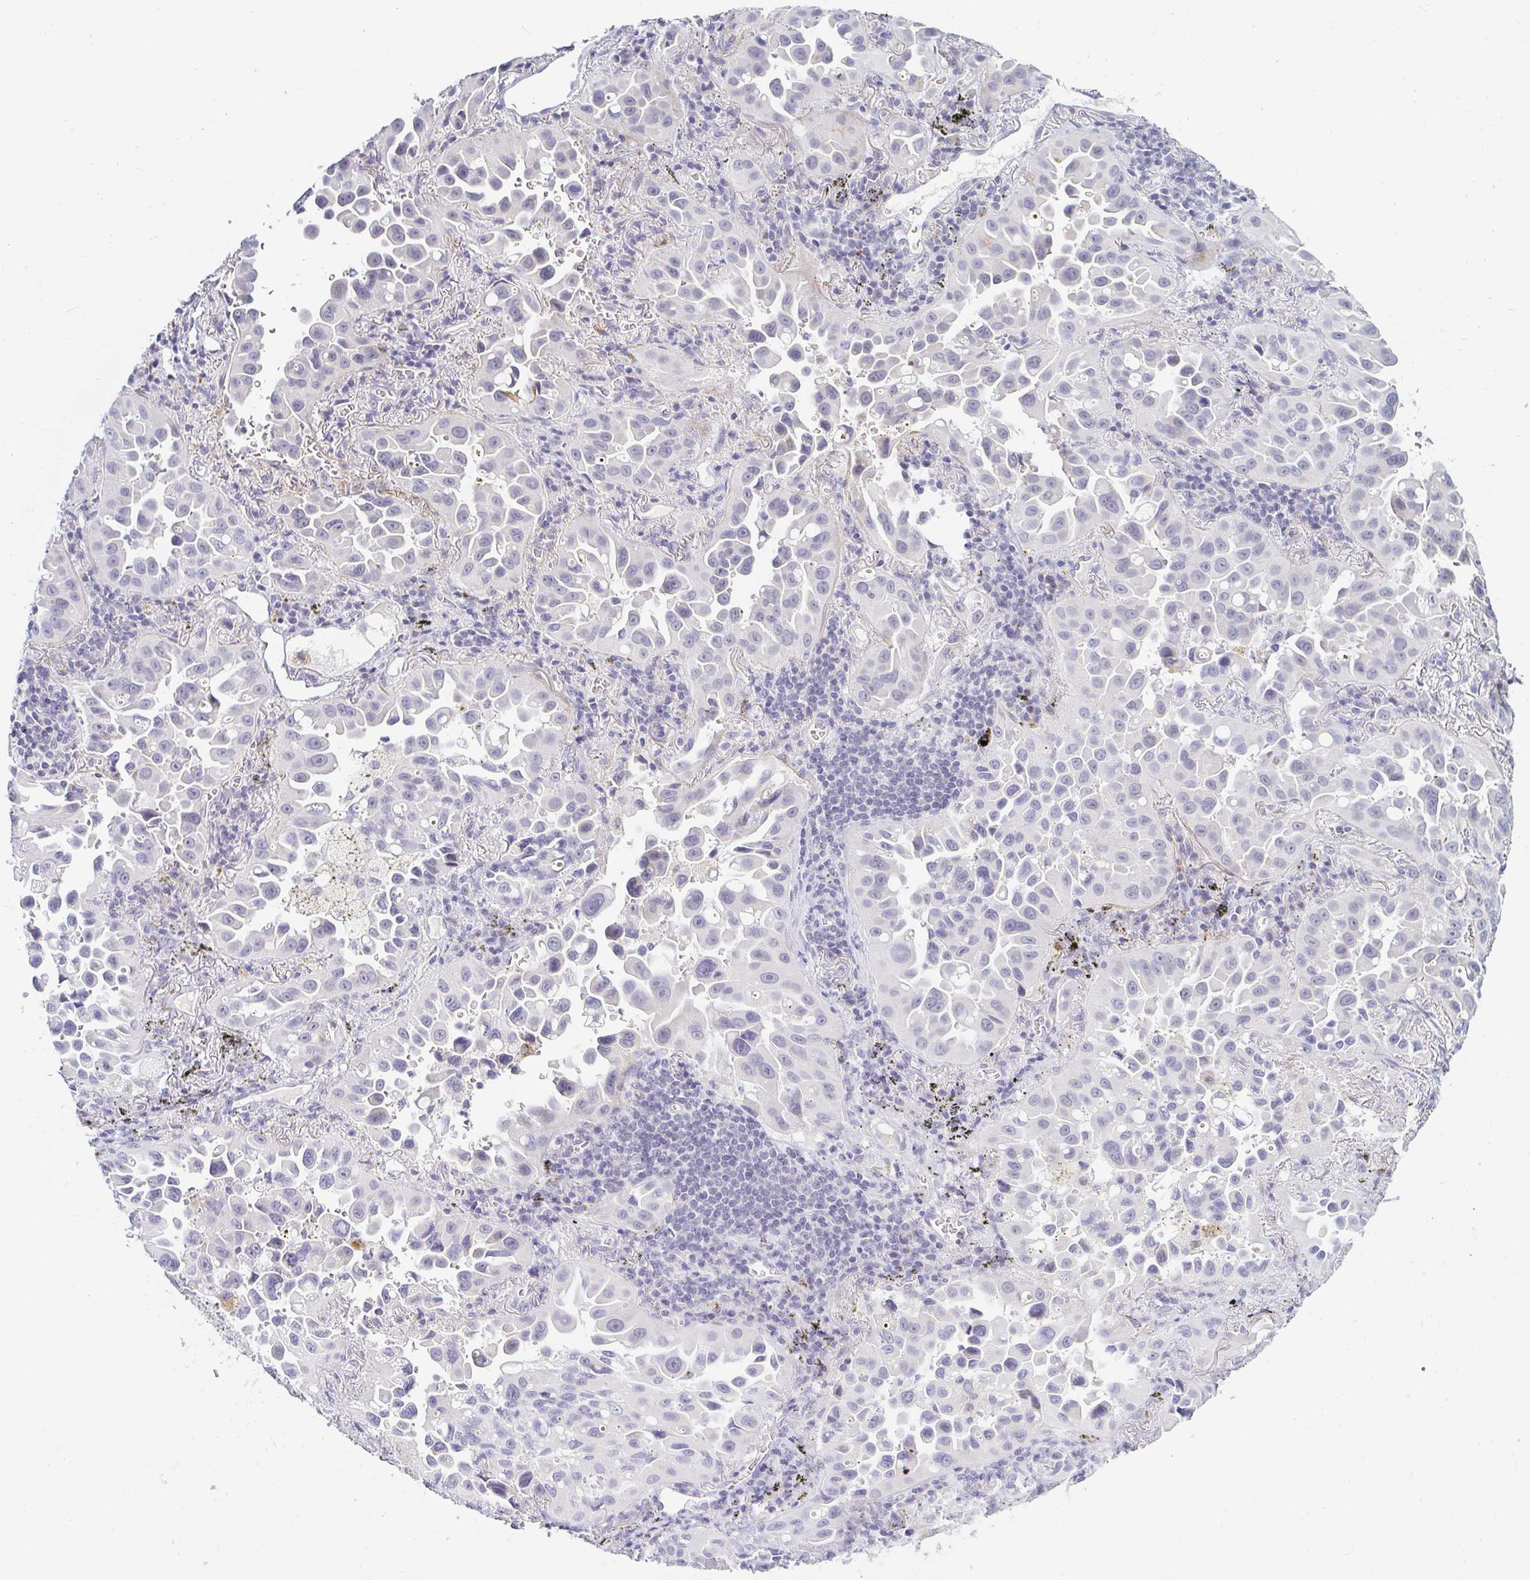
{"staining": {"intensity": "negative", "quantity": "none", "location": "none"}, "tissue": "lung cancer", "cell_type": "Tumor cells", "image_type": "cancer", "snomed": [{"axis": "morphology", "description": "Adenocarcinoma, NOS"}, {"axis": "topography", "description": "Lung"}], "caption": "Tumor cells are negative for protein expression in human adenocarcinoma (lung).", "gene": "OR51D1", "patient": {"sex": "male", "age": 68}}